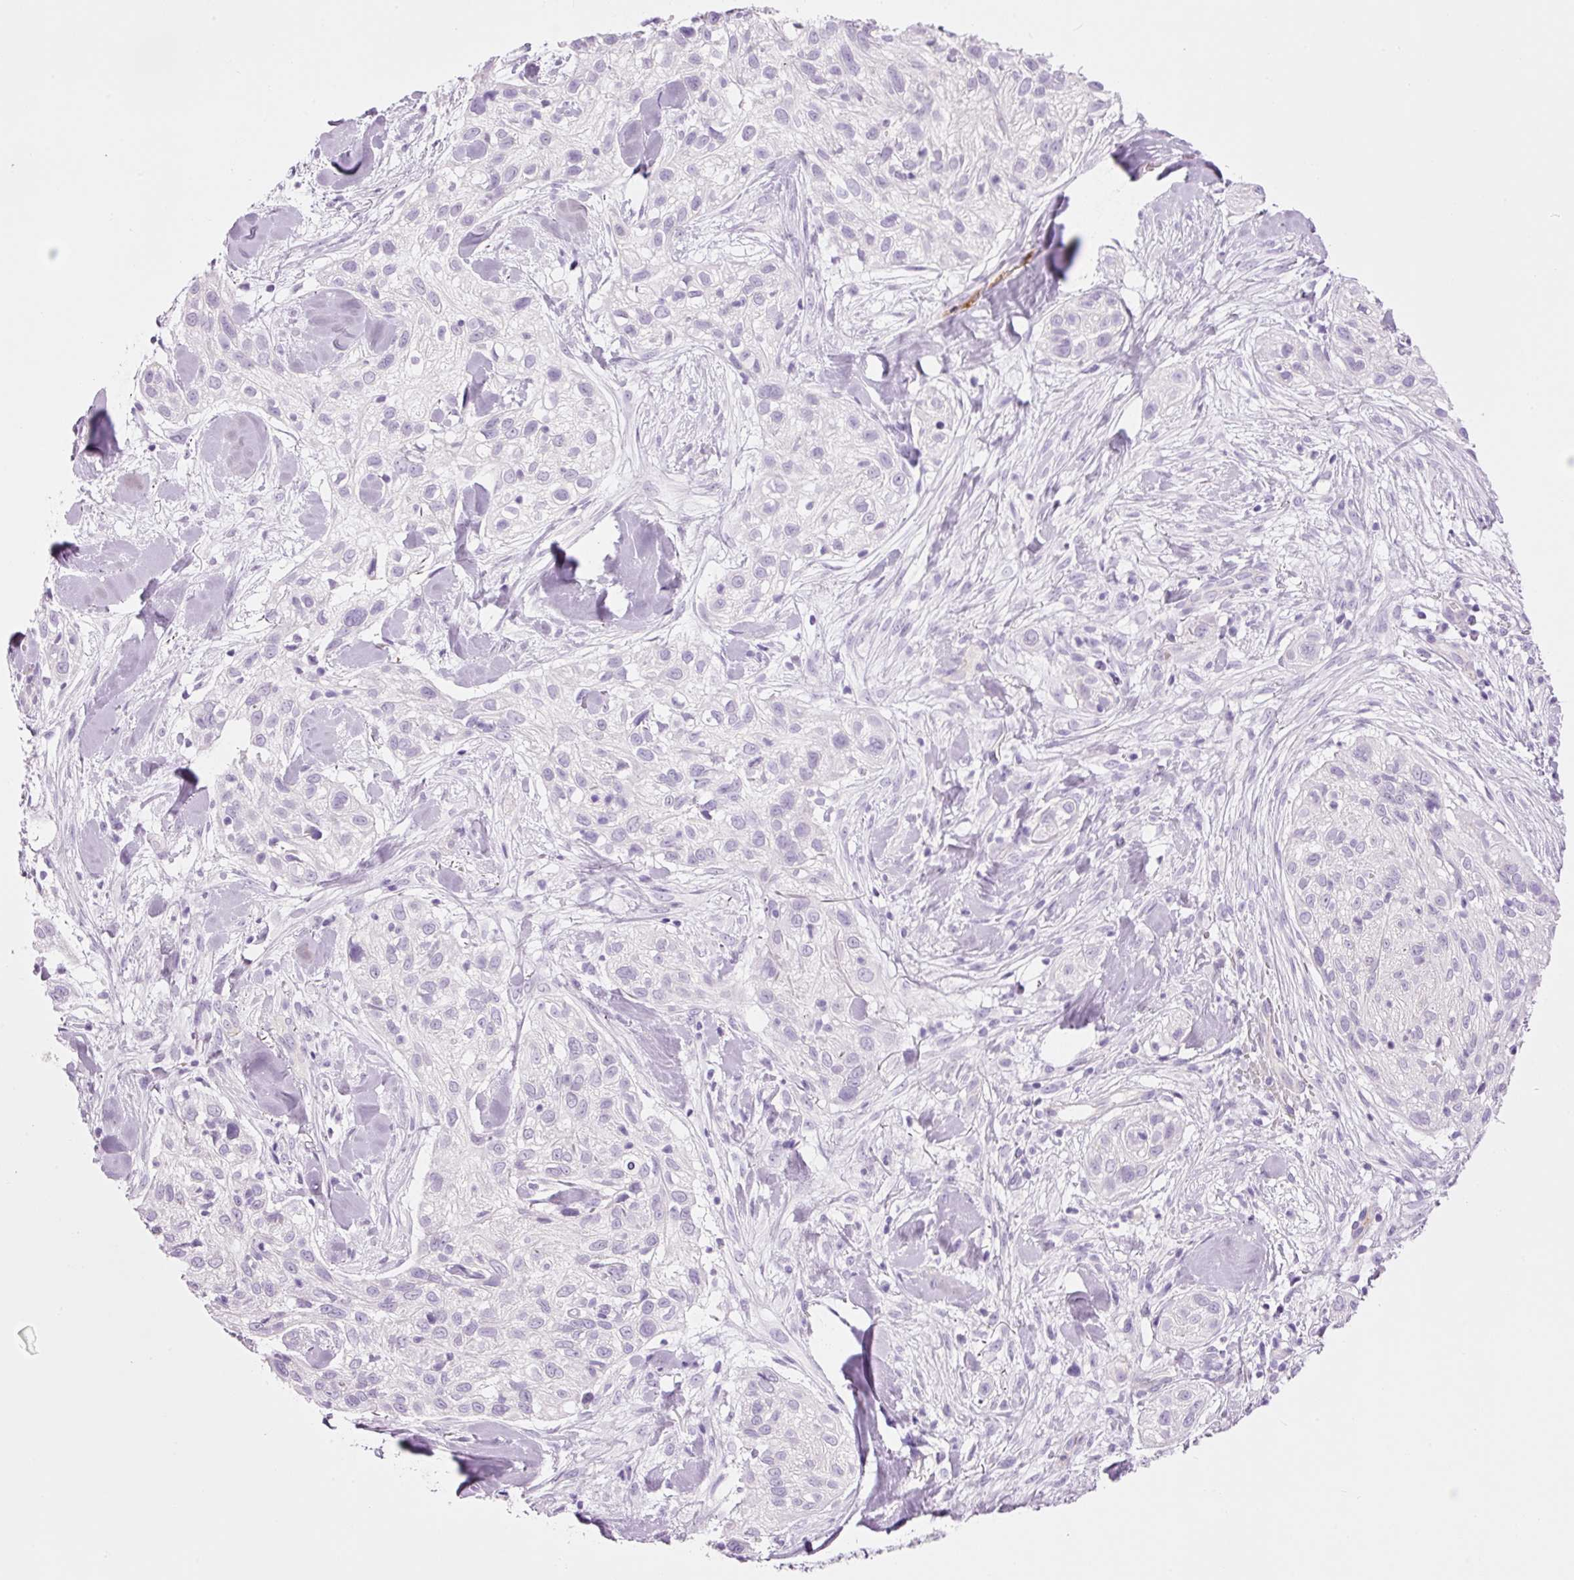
{"staining": {"intensity": "negative", "quantity": "none", "location": "none"}, "tissue": "skin cancer", "cell_type": "Tumor cells", "image_type": "cancer", "snomed": [{"axis": "morphology", "description": "Squamous cell carcinoma, NOS"}, {"axis": "topography", "description": "Skin"}], "caption": "Human squamous cell carcinoma (skin) stained for a protein using IHC displays no staining in tumor cells.", "gene": "HSPA4L", "patient": {"sex": "male", "age": 82}}